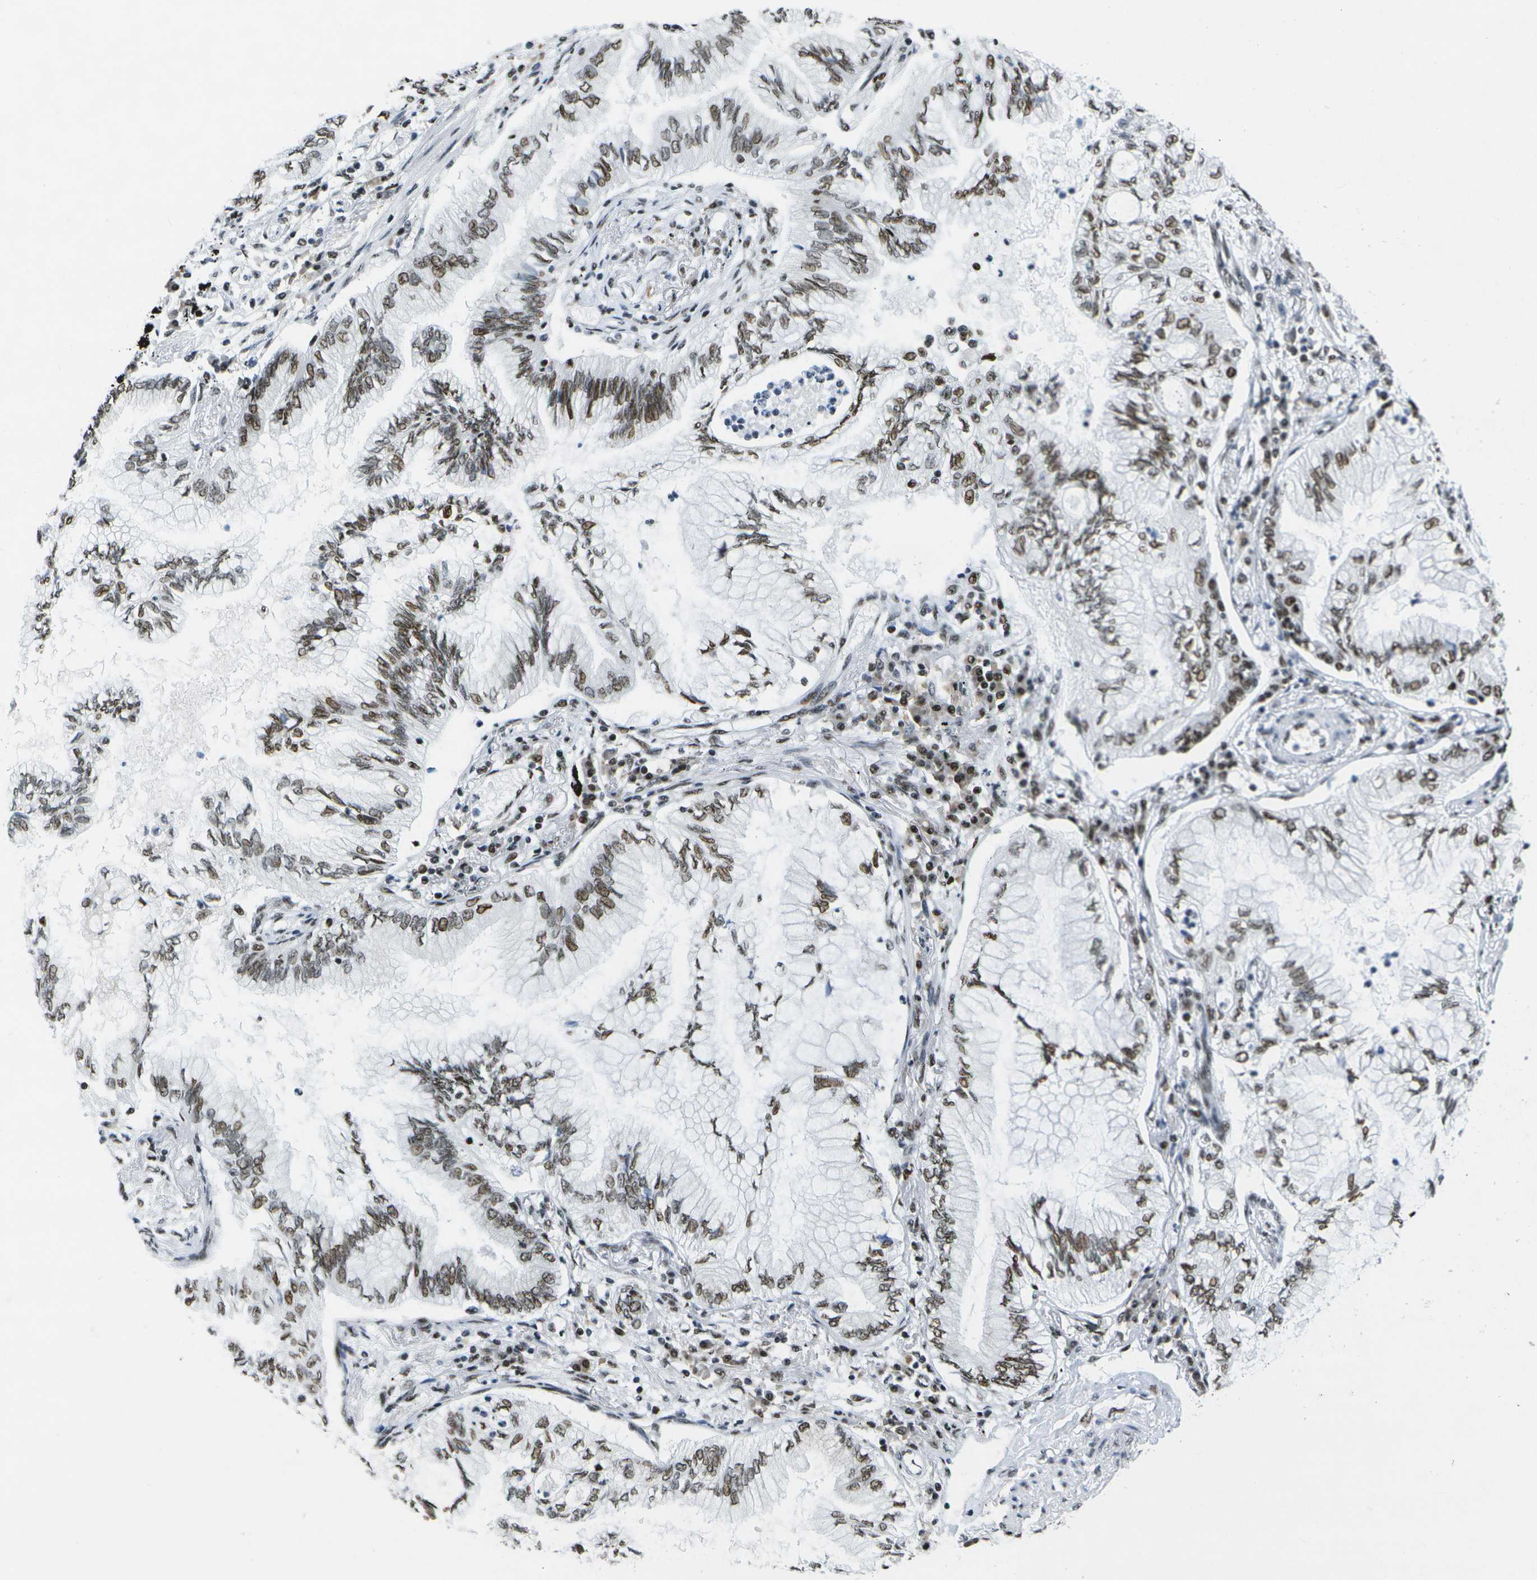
{"staining": {"intensity": "moderate", "quantity": ">75%", "location": "nuclear"}, "tissue": "lung cancer", "cell_type": "Tumor cells", "image_type": "cancer", "snomed": [{"axis": "morphology", "description": "Normal tissue, NOS"}, {"axis": "morphology", "description": "Adenocarcinoma, NOS"}, {"axis": "topography", "description": "Bronchus"}, {"axis": "topography", "description": "Lung"}], "caption": "A micrograph showing moderate nuclear staining in approximately >75% of tumor cells in lung cancer, as visualized by brown immunohistochemical staining.", "gene": "NSRP1", "patient": {"sex": "female", "age": 70}}